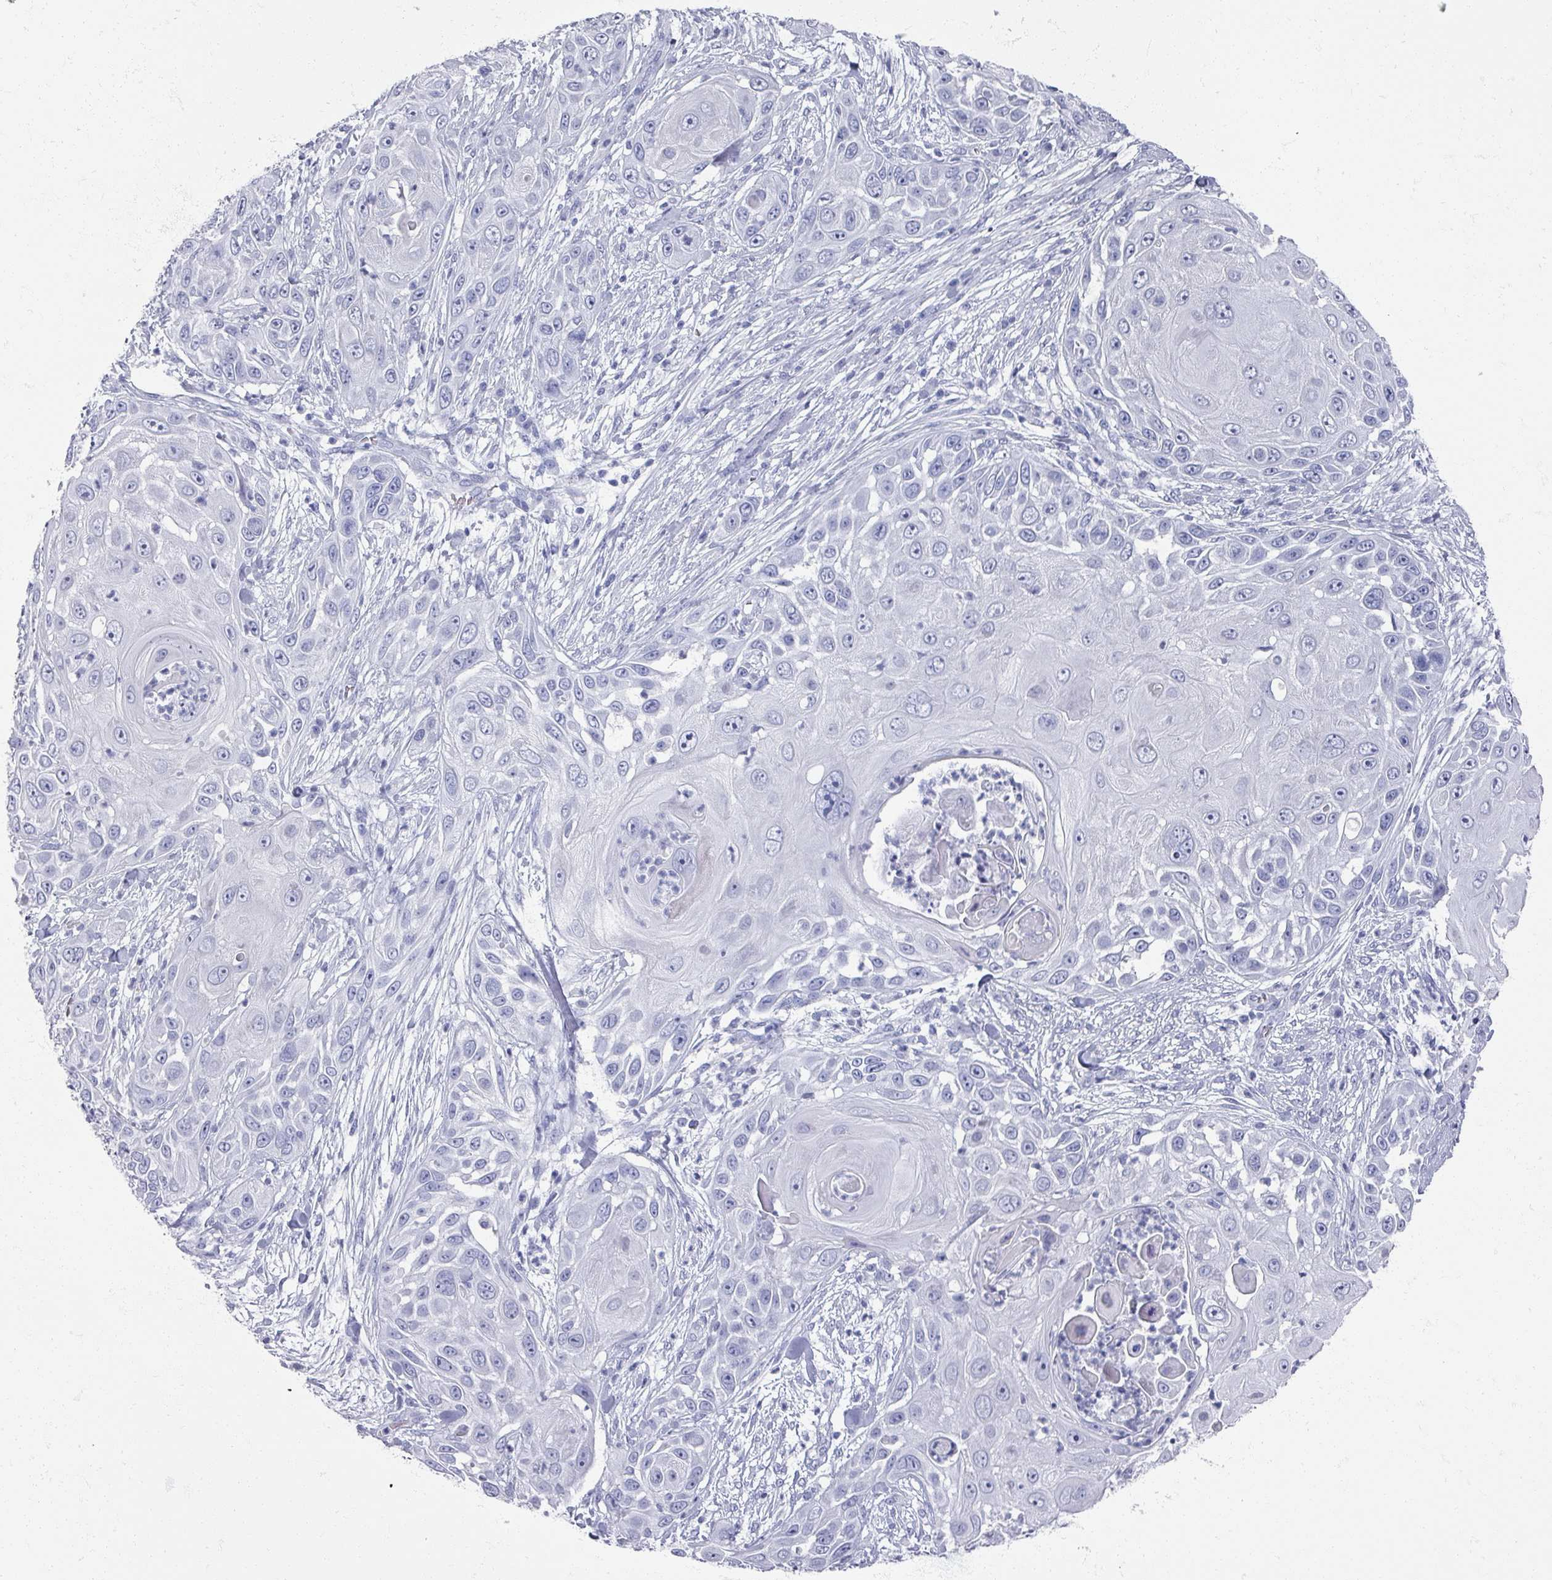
{"staining": {"intensity": "negative", "quantity": "none", "location": "none"}, "tissue": "skin cancer", "cell_type": "Tumor cells", "image_type": "cancer", "snomed": [{"axis": "morphology", "description": "Squamous cell carcinoma, NOS"}, {"axis": "topography", "description": "Skin"}], "caption": "There is no significant positivity in tumor cells of skin cancer (squamous cell carcinoma).", "gene": "OMG", "patient": {"sex": "female", "age": 44}}